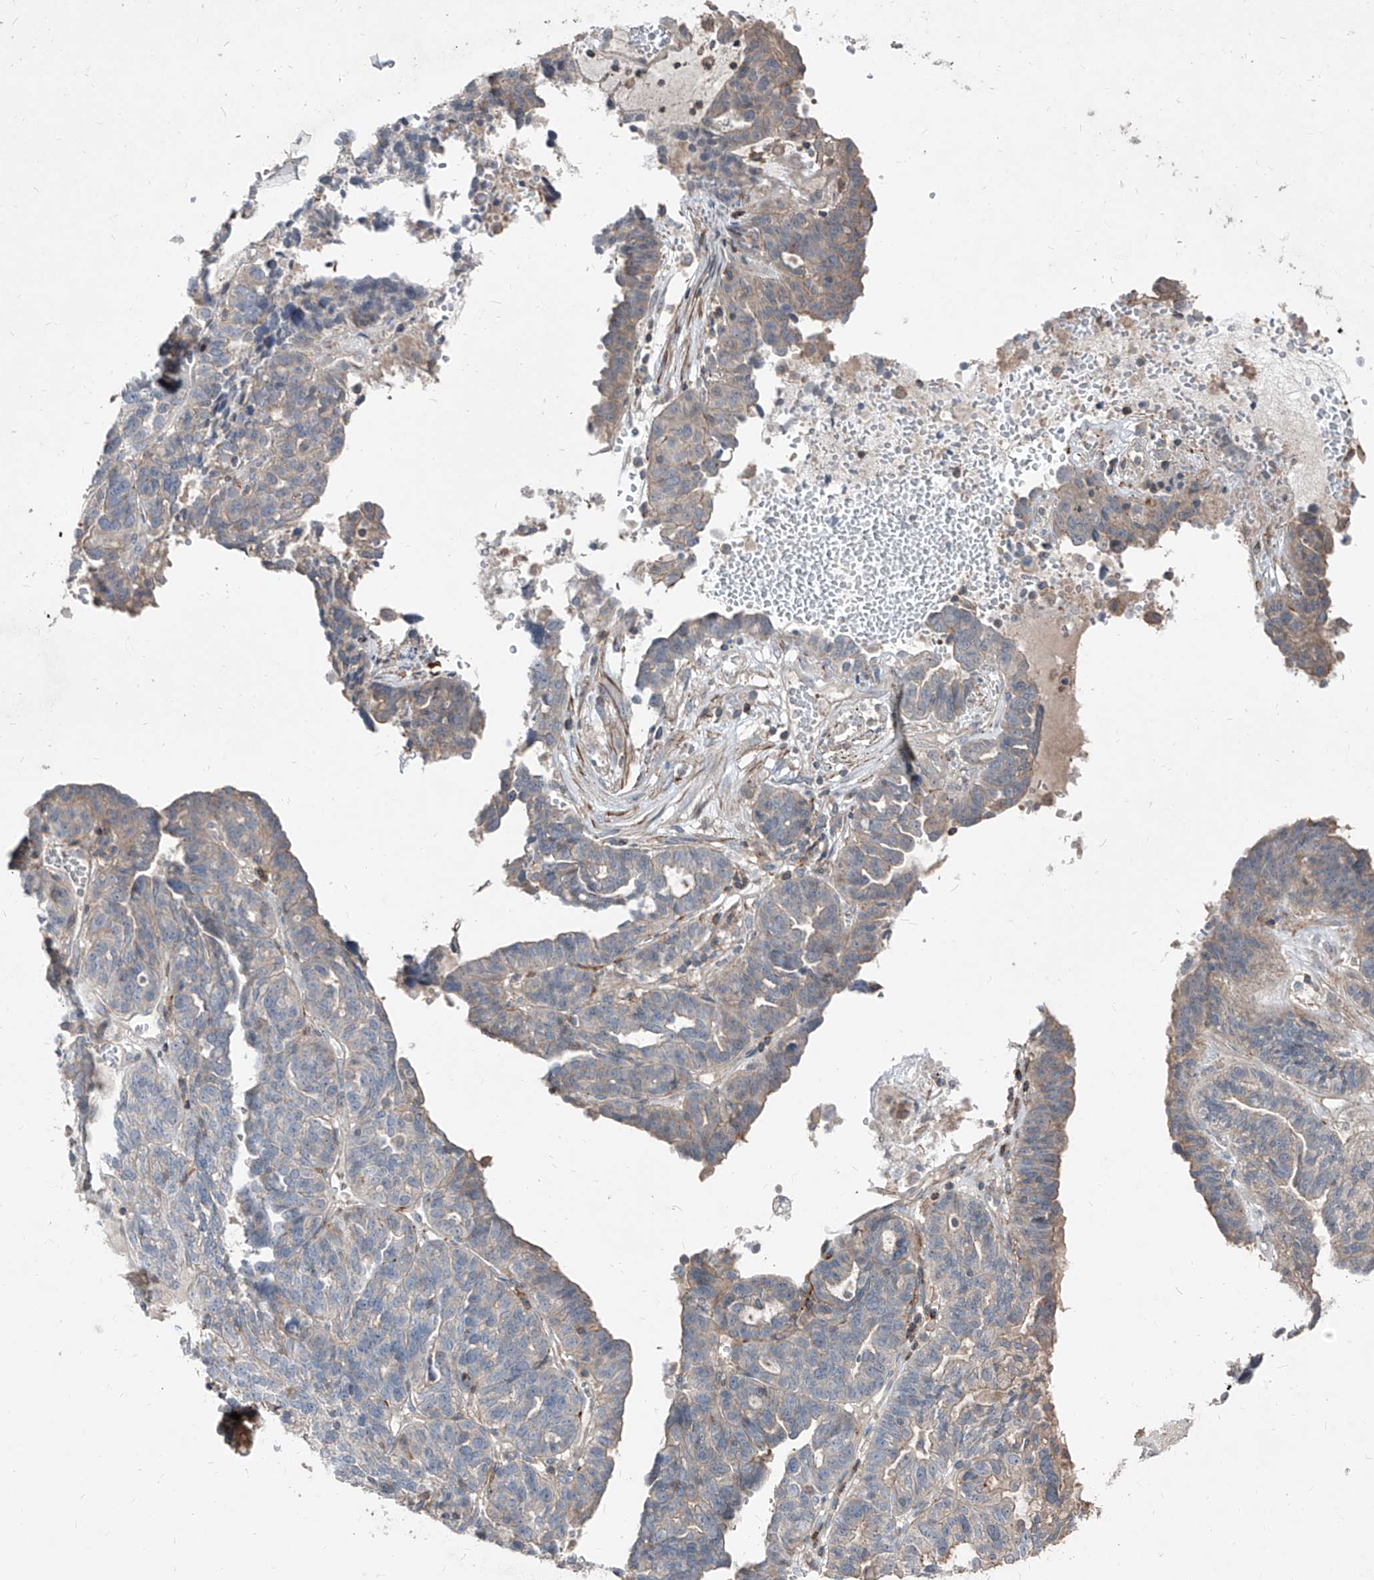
{"staining": {"intensity": "weak", "quantity": "<25%", "location": "cytoplasmic/membranous"}, "tissue": "ovarian cancer", "cell_type": "Tumor cells", "image_type": "cancer", "snomed": [{"axis": "morphology", "description": "Cystadenocarcinoma, serous, NOS"}, {"axis": "topography", "description": "Ovary"}], "caption": "Protein analysis of ovarian cancer shows no significant positivity in tumor cells.", "gene": "UFD1", "patient": {"sex": "female", "age": 59}}